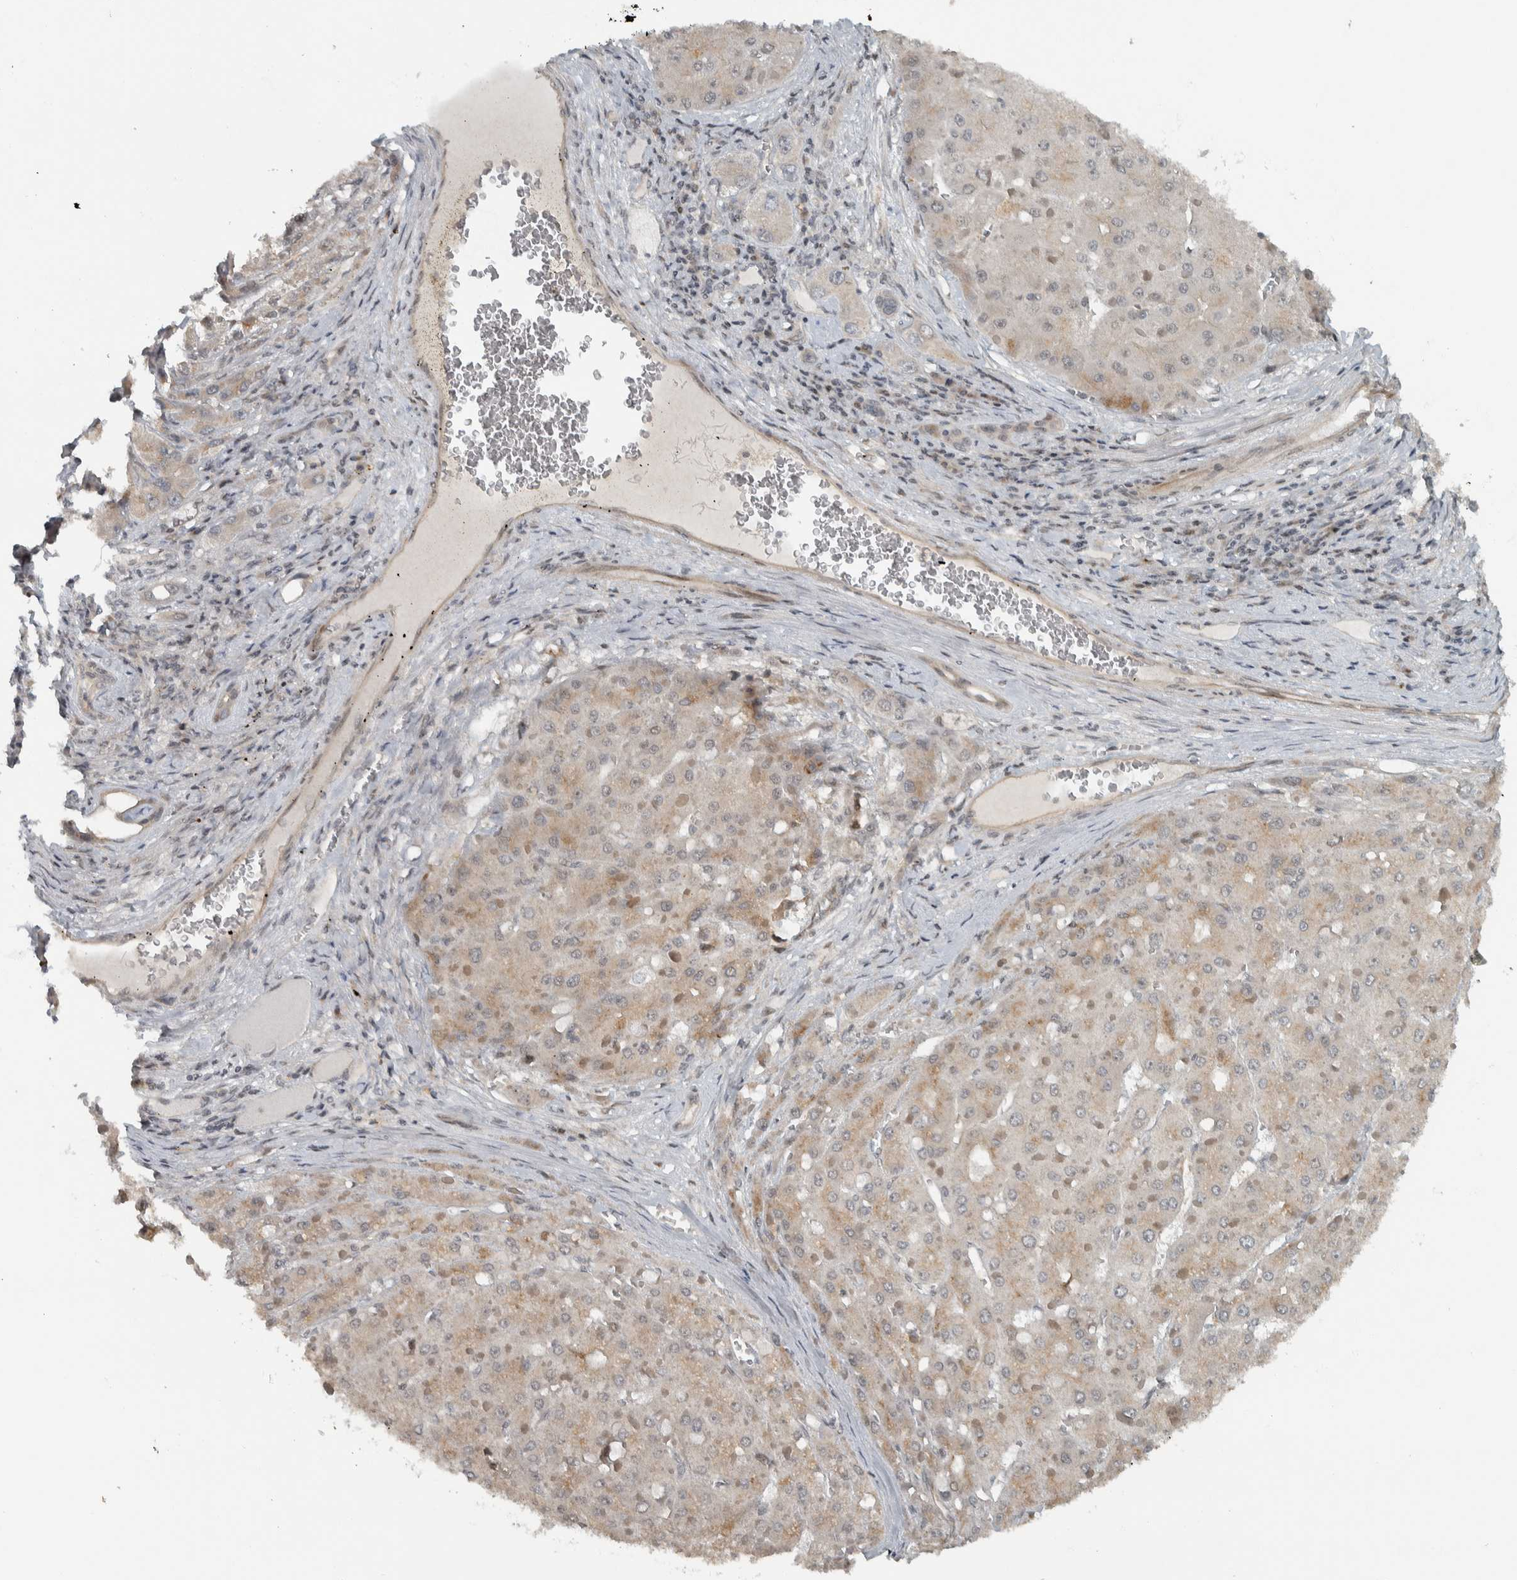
{"staining": {"intensity": "weak", "quantity": ">75%", "location": "cytoplasmic/membranous,nuclear"}, "tissue": "liver cancer", "cell_type": "Tumor cells", "image_type": "cancer", "snomed": [{"axis": "morphology", "description": "Carcinoma, Hepatocellular, NOS"}, {"axis": "topography", "description": "Liver"}], "caption": "This photomicrograph displays immunohistochemistry staining of human liver hepatocellular carcinoma, with low weak cytoplasmic/membranous and nuclear staining in approximately >75% of tumor cells.", "gene": "NAPG", "patient": {"sex": "female", "age": 73}}